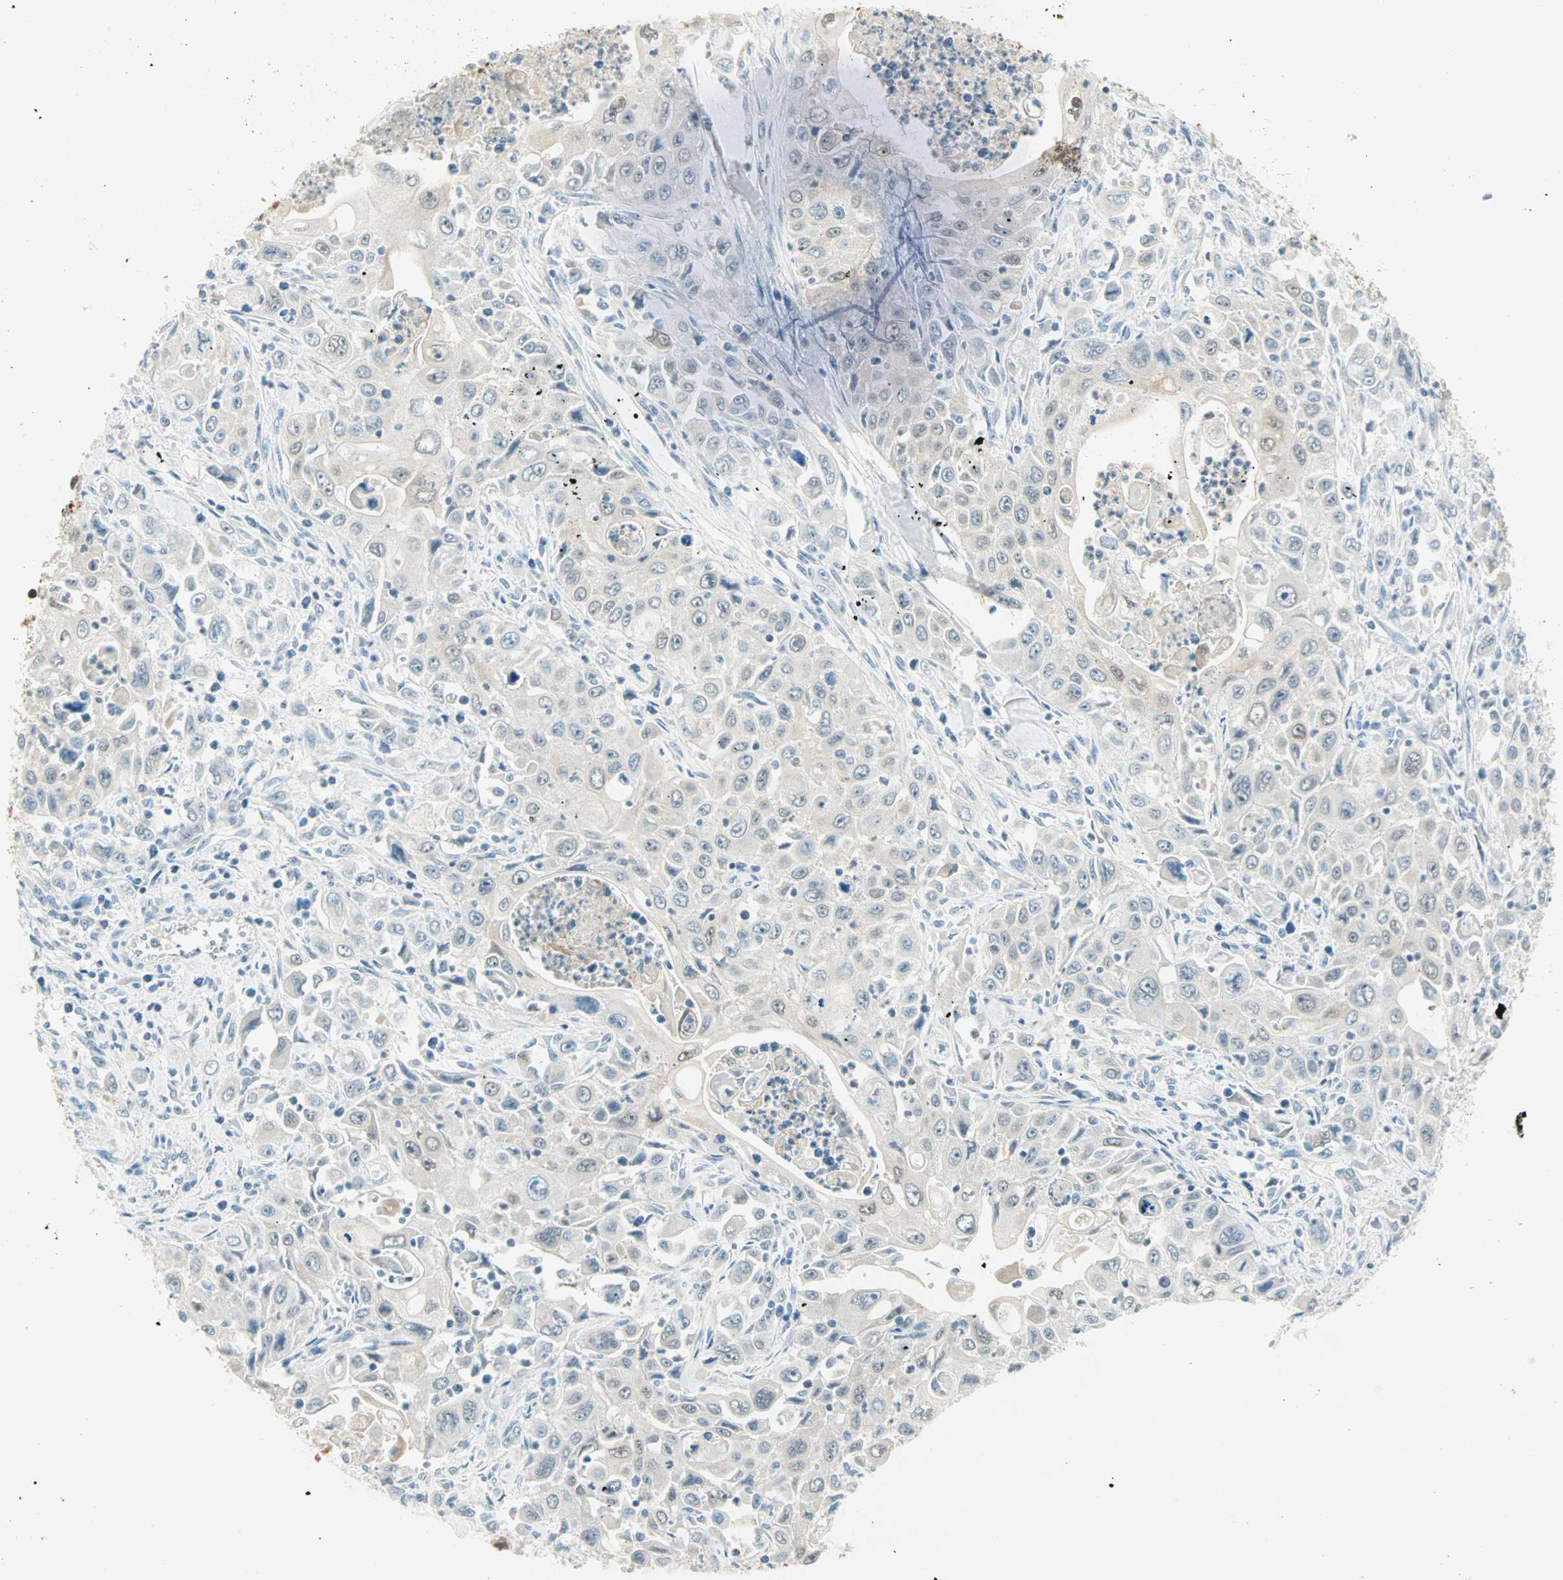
{"staining": {"intensity": "weak", "quantity": "25%-75%", "location": "cytoplasmic/membranous,nuclear"}, "tissue": "pancreatic cancer", "cell_type": "Tumor cells", "image_type": "cancer", "snomed": [{"axis": "morphology", "description": "Adenocarcinoma, NOS"}, {"axis": "topography", "description": "Pancreas"}], "caption": "IHC histopathology image of adenocarcinoma (pancreatic) stained for a protein (brown), which shows low levels of weak cytoplasmic/membranous and nuclear staining in approximately 25%-75% of tumor cells.", "gene": "S100A1", "patient": {"sex": "male", "age": 70}}